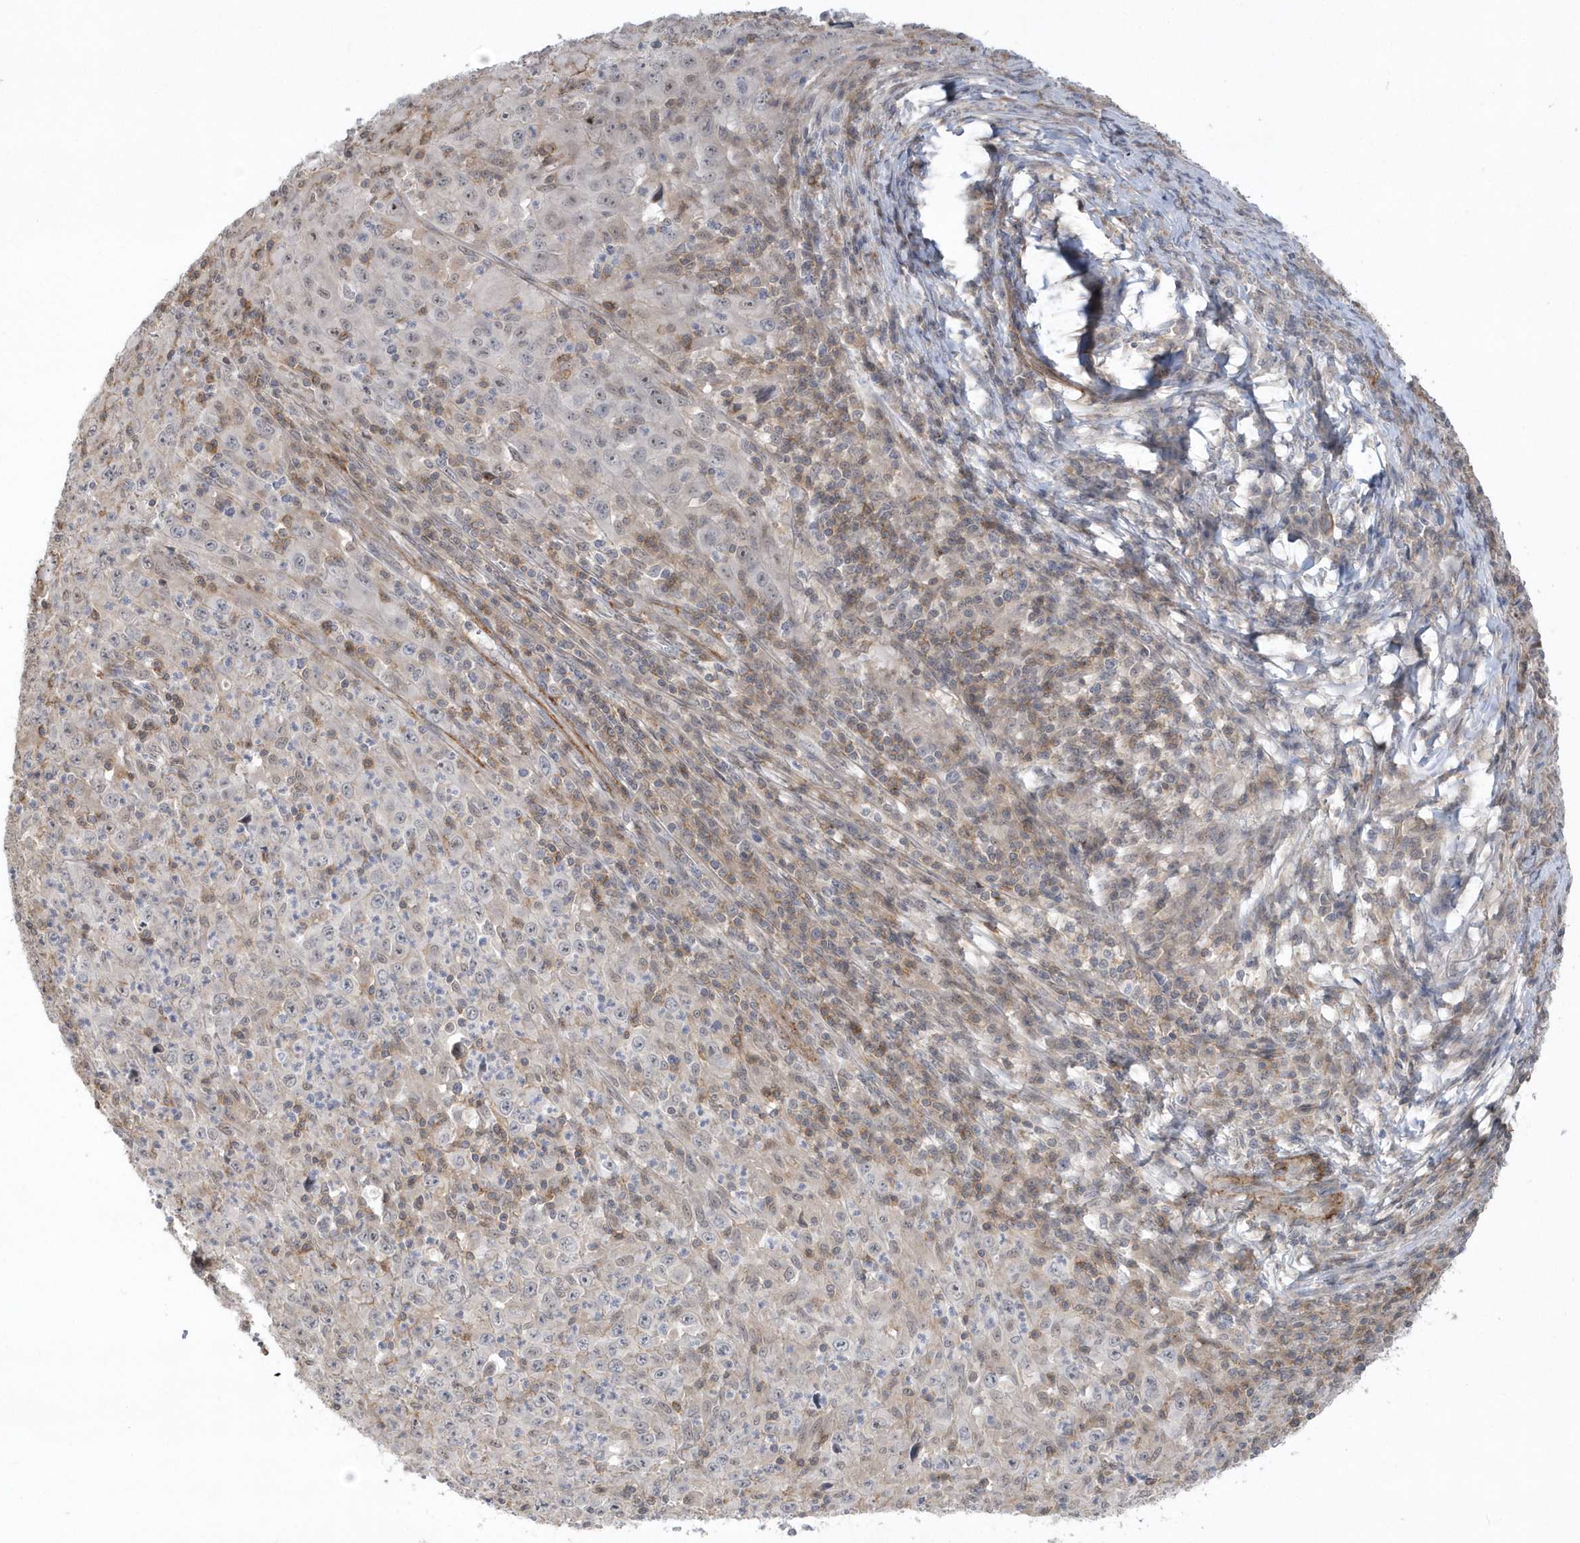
{"staining": {"intensity": "negative", "quantity": "none", "location": "none"}, "tissue": "melanoma", "cell_type": "Tumor cells", "image_type": "cancer", "snomed": [{"axis": "morphology", "description": "Malignant melanoma, Metastatic site"}, {"axis": "topography", "description": "Skin"}], "caption": "High magnification brightfield microscopy of malignant melanoma (metastatic site) stained with DAB (3,3'-diaminobenzidine) (brown) and counterstained with hematoxylin (blue): tumor cells show no significant staining.", "gene": "CRIP3", "patient": {"sex": "female", "age": 56}}